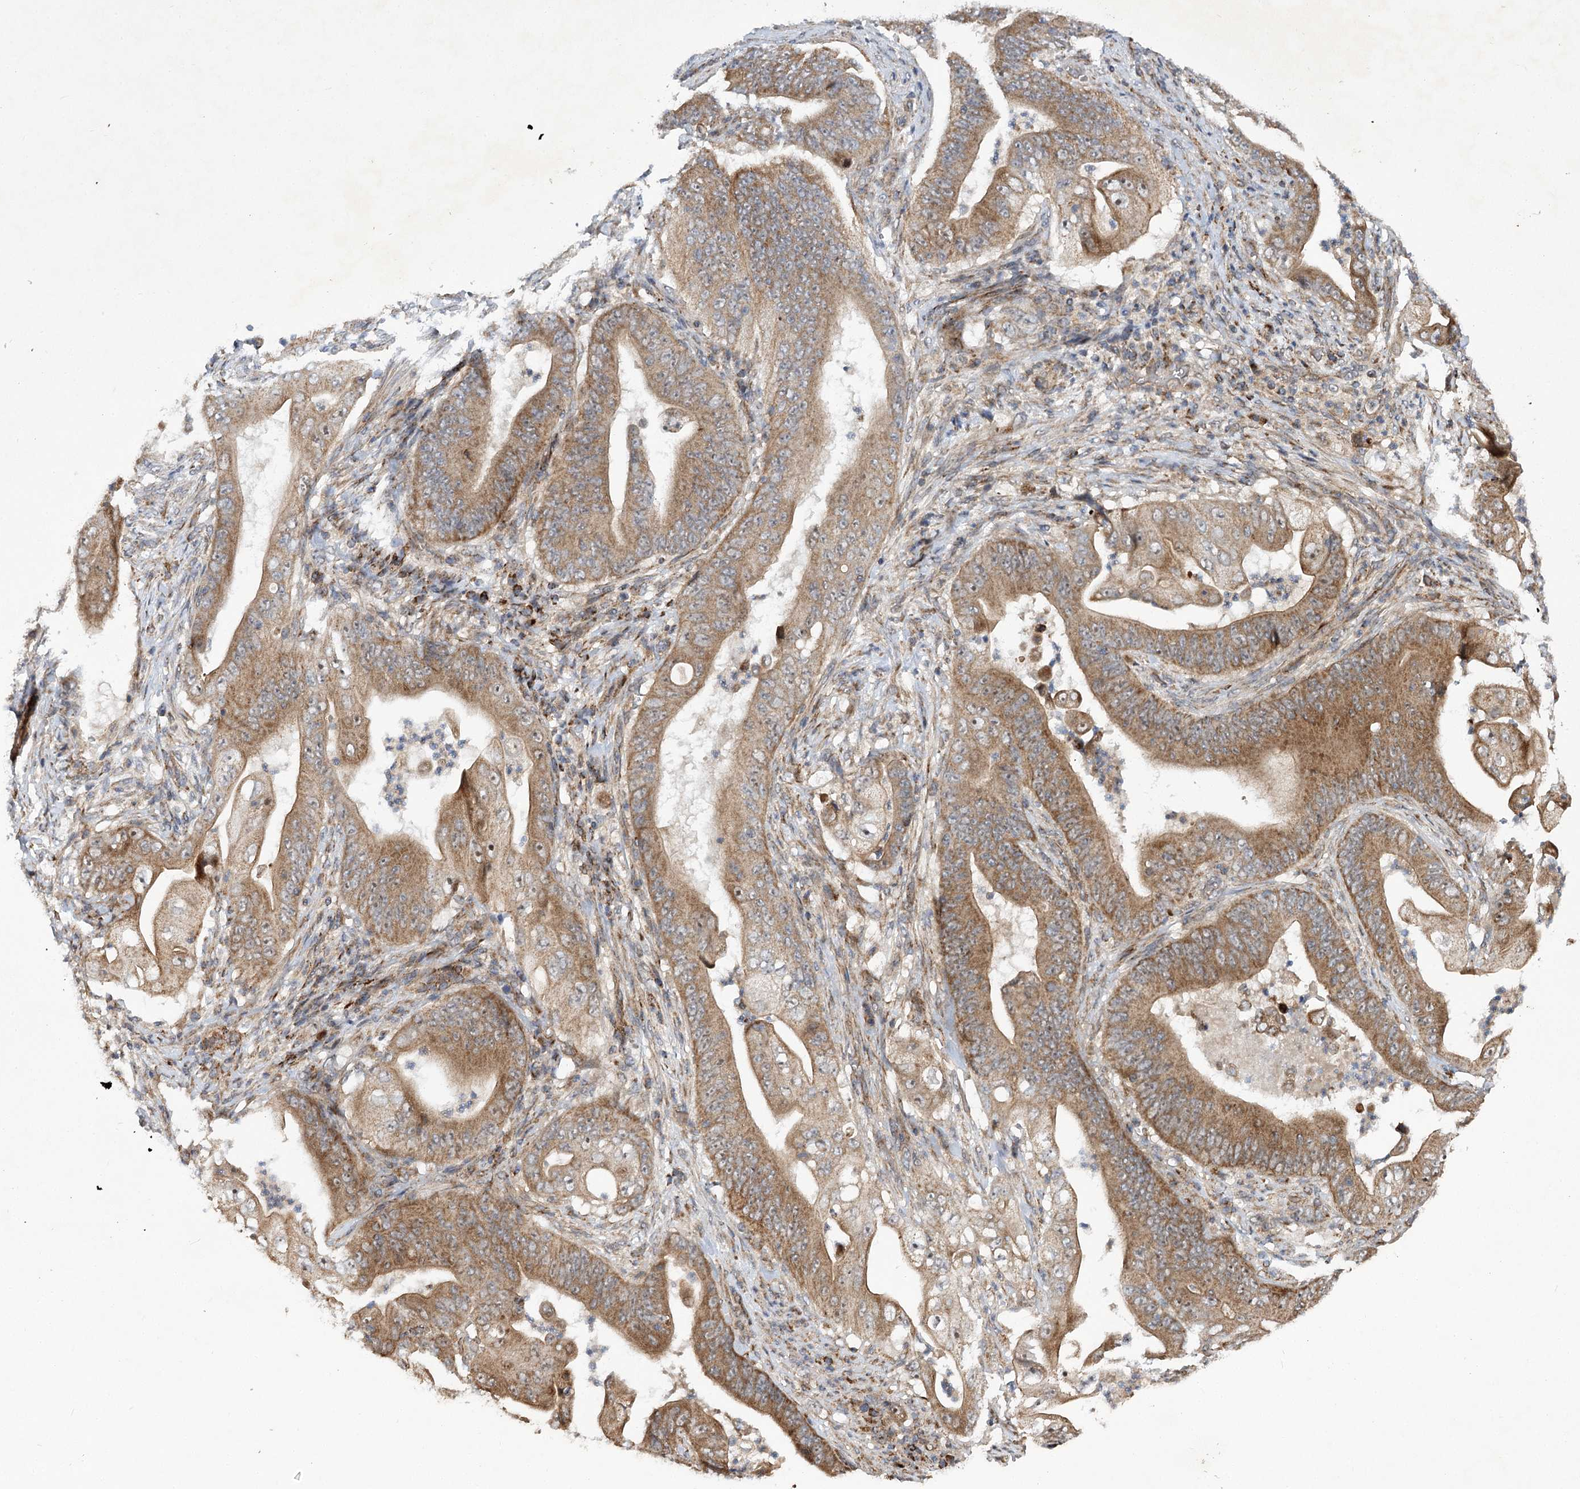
{"staining": {"intensity": "moderate", "quantity": ">75%", "location": "cytoplasmic/membranous,nuclear"}, "tissue": "stomach cancer", "cell_type": "Tumor cells", "image_type": "cancer", "snomed": [{"axis": "morphology", "description": "Adenocarcinoma, NOS"}, {"axis": "topography", "description": "Stomach"}], "caption": "Stomach cancer (adenocarcinoma) was stained to show a protein in brown. There is medium levels of moderate cytoplasmic/membranous and nuclear positivity in about >75% of tumor cells.", "gene": "SCRN3", "patient": {"sex": "female", "age": 73}}